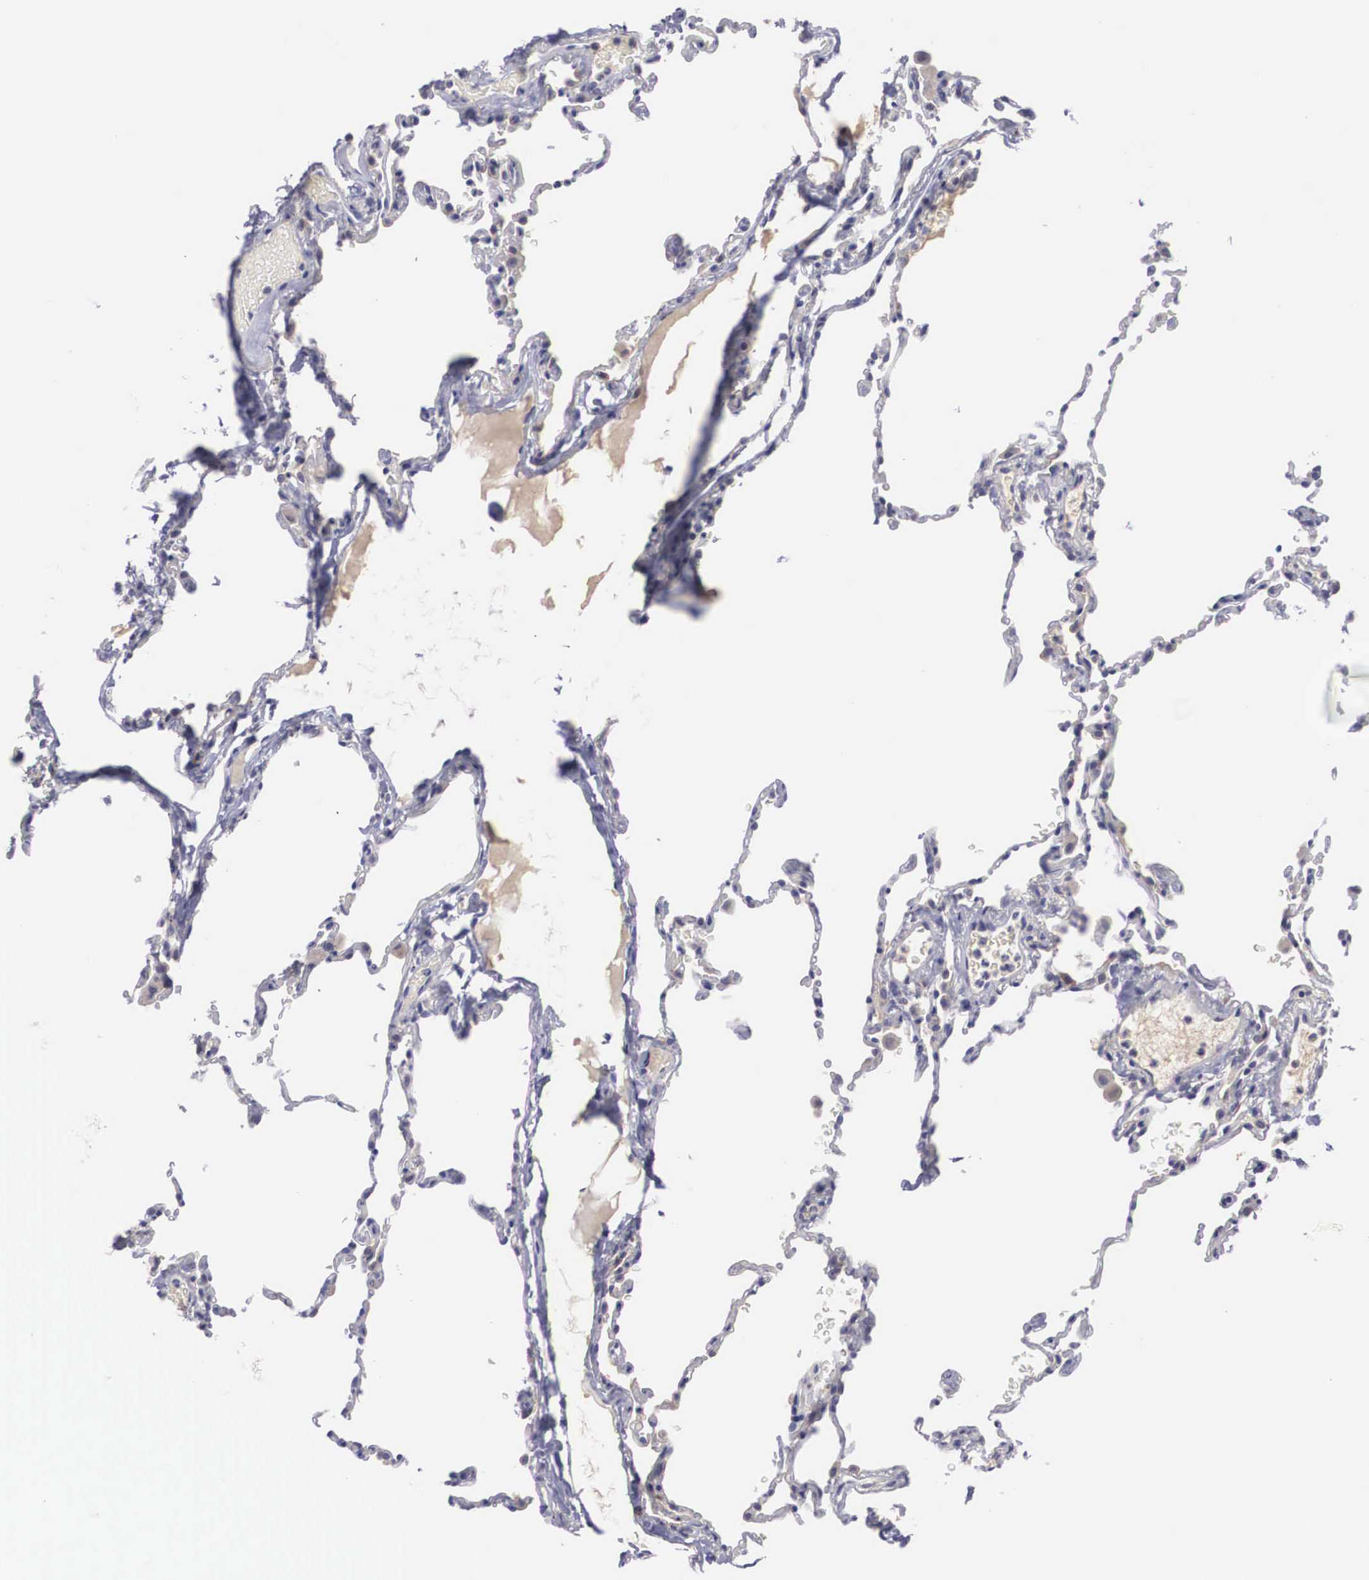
{"staining": {"intensity": "negative", "quantity": "none", "location": "none"}, "tissue": "lung", "cell_type": "Alveolar cells", "image_type": "normal", "snomed": [{"axis": "morphology", "description": "Normal tissue, NOS"}, {"axis": "topography", "description": "Lung"}], "caption": "A histopathology image of human lung is negative for staining in alveolar cells. (Stains: DAB IHC with hematoxylin counter stain, Microscopy: brightfield microscopy at high magnification).", "gene": "NREP", "patient": {"sex": "female", "age": 61}}